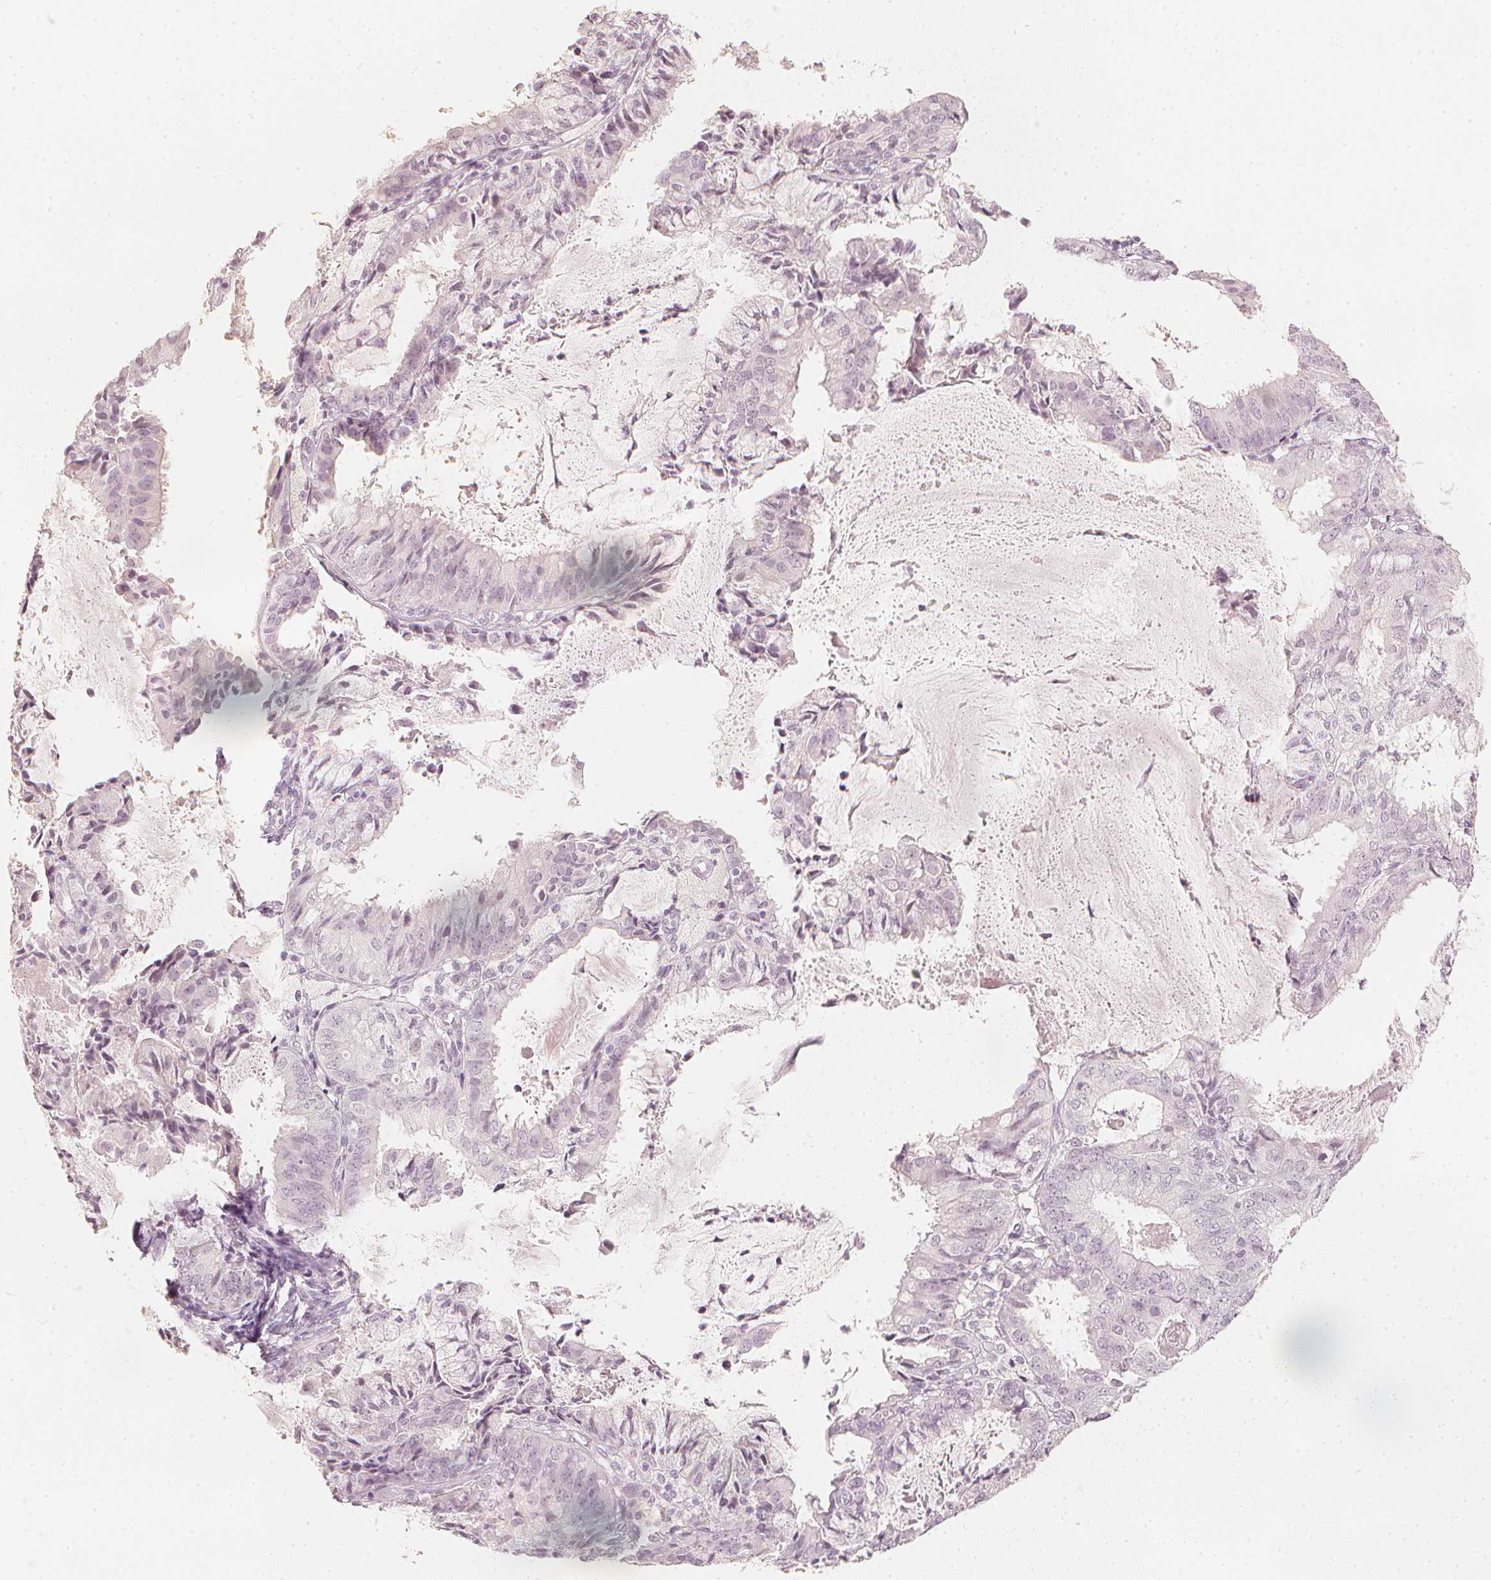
{"staining": {"intensity": "negative", "quantity": "none", "location": "none"}, "tissue": "endometrial cancer", "cell_type": "Tumor cells", "image_type": "cancer", "snomed": [{"axis": "morphology", "description": "Adenocarcinoma, NOS"}, {"axis": "topography", "description": "Endometrium"}], "caption": "A high-resolution image shows immunohistochemistry staining of endometrial adenocarcinoma, which reveals no significant staining in tumor cells. (Brightfield microscopy of DAB (3,3'-diaminobenzidine) immunohistochemistry (IHC) at high magnification).", "gene": "CALB1", "patient": {"sex": "female", "age": 57}}